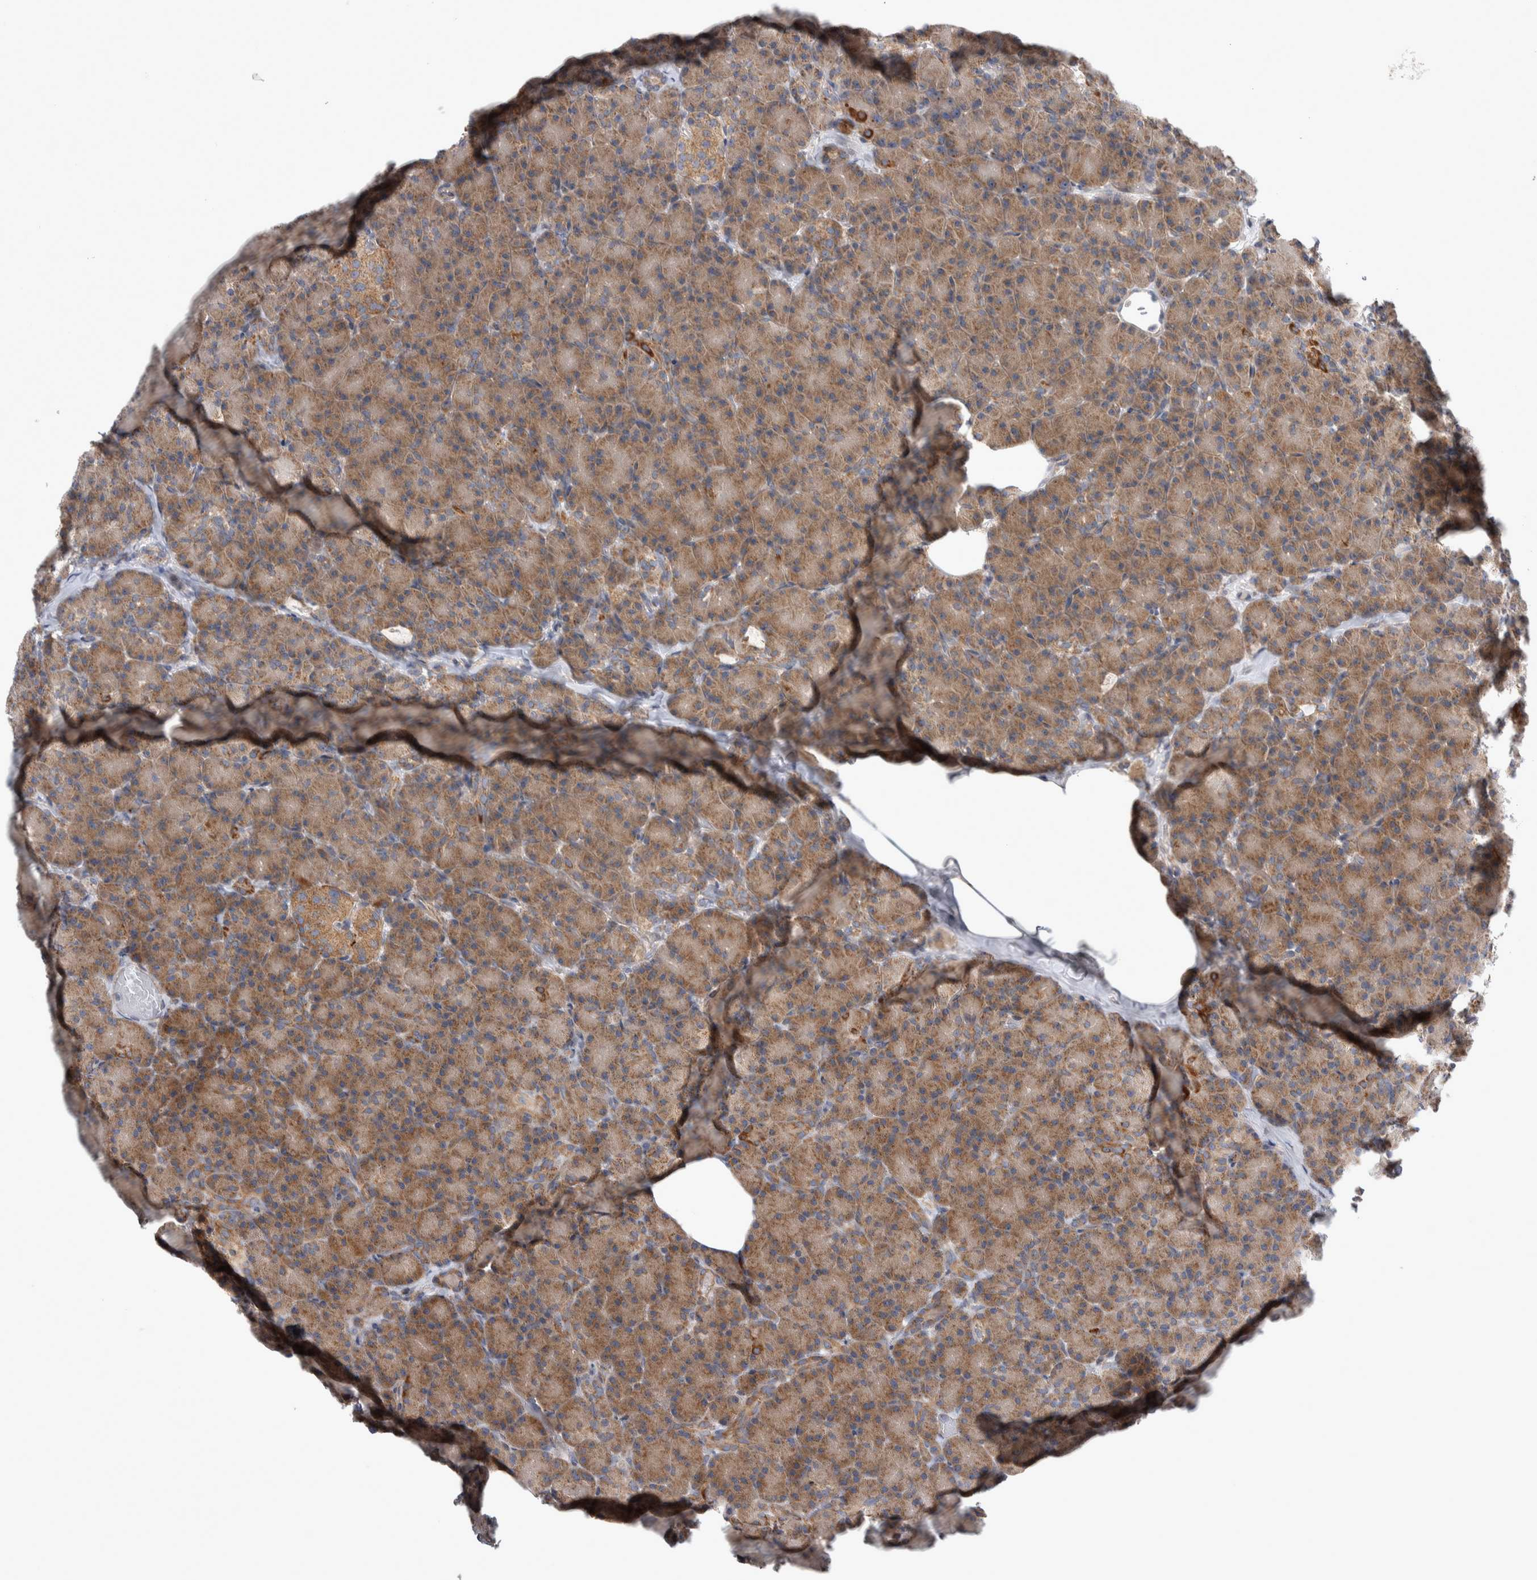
{"staining": {"intensity": "moderate", "quantity": ">75%", "location": "cytoplasmic/membranous"}, "tissue": "pancreas", "cell_type": "Exocrine glandular cells", "image_type": "normal", "snomed": [{"axis": "morphology", "description": "Normal tissue, NOS"}, {"axis": "topography", "description": "Pancreas"}], "caption": "A high-resolution histopathology image shows IHC staining of benign pancreas, which displays moderate cytoplasmic/membranous positivity in approximately >75% of exocrine glandular cells. The staining is performed using DAB brown chromogen to label protein expression. The nuclei are counter-stained blue using hematoxylin.", "gene": "SCO1", "patient": {"sex": "female", "age": 43}}